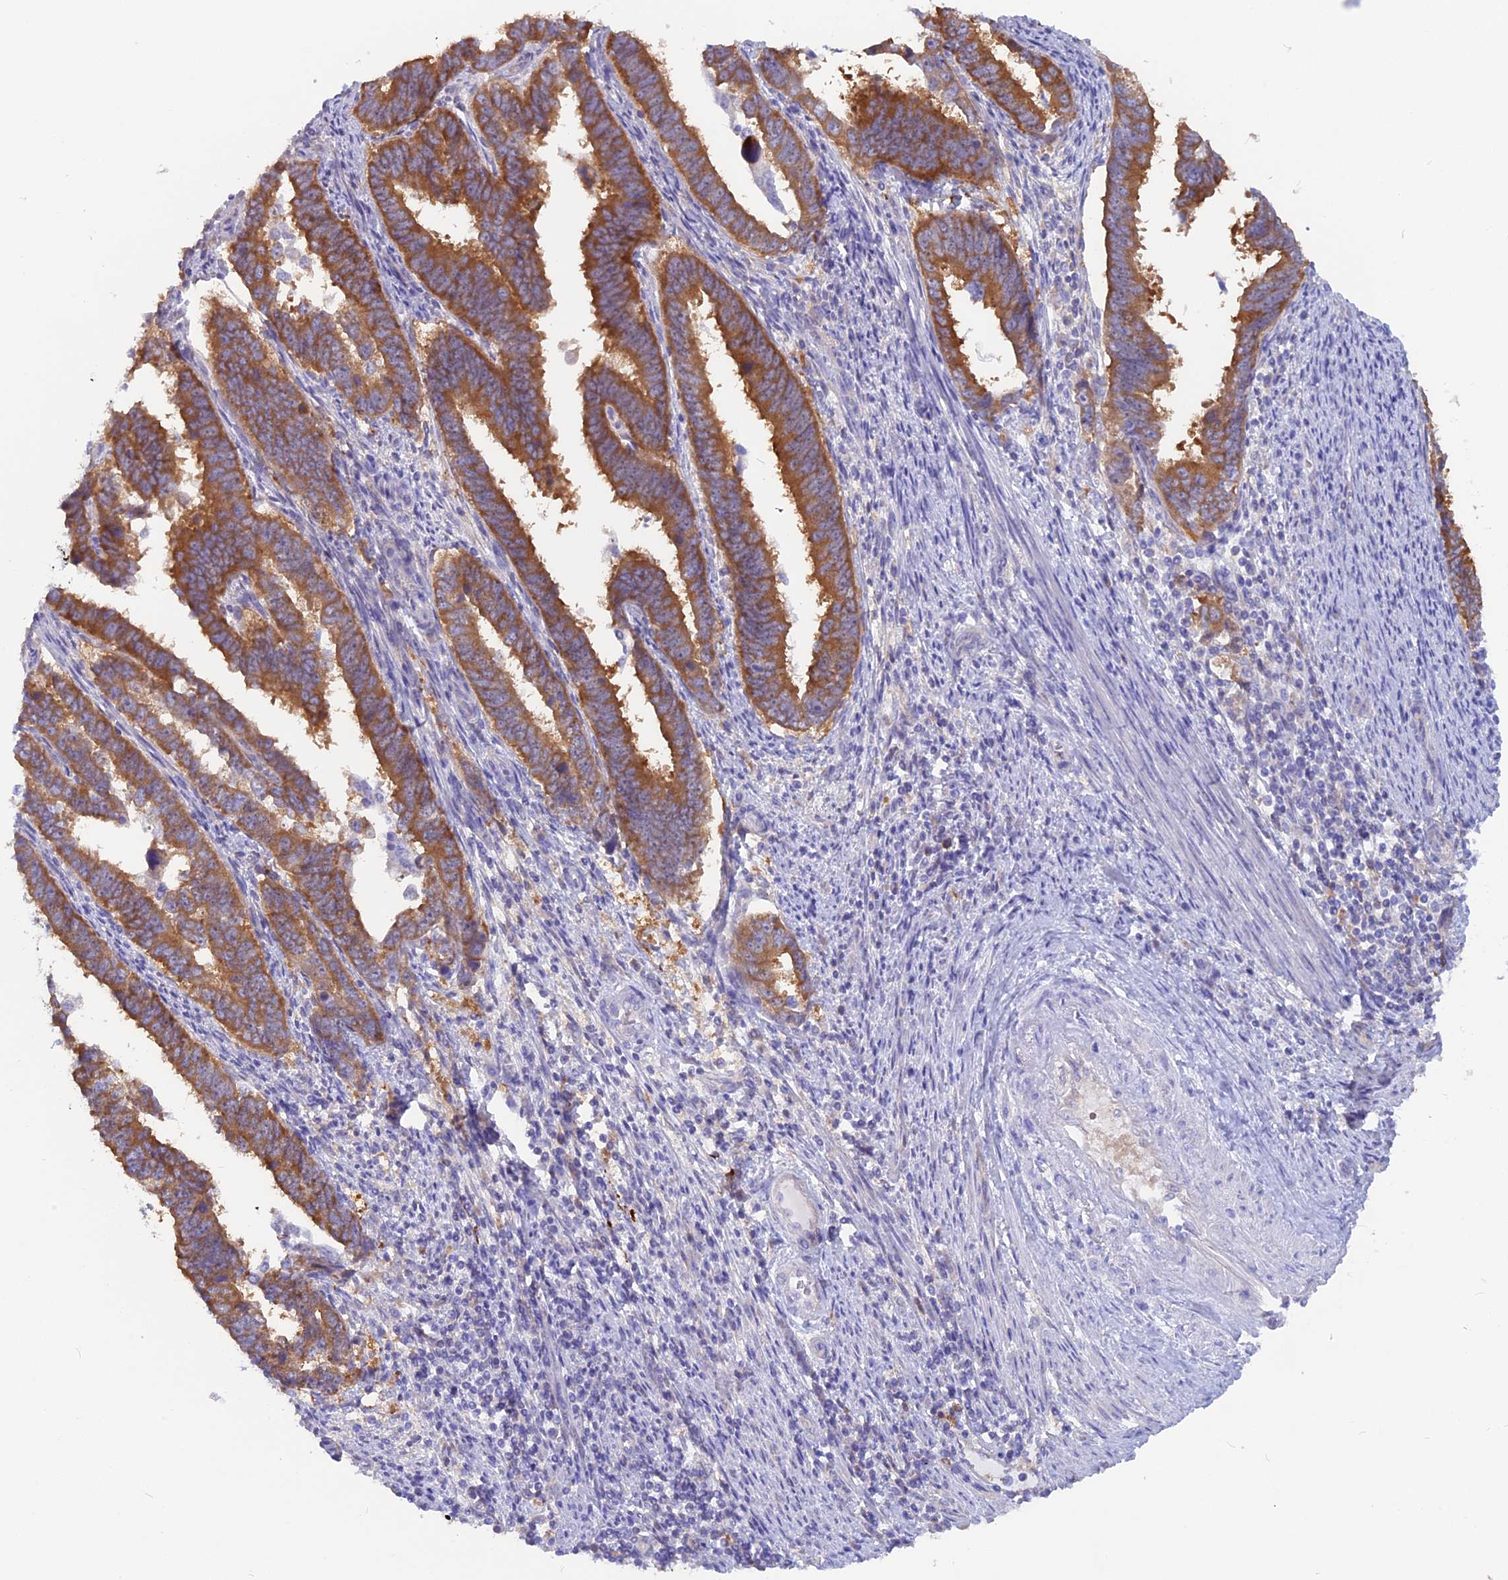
{"staining": {"intensity": "strong", "quantity": ">75%", "location": "cytoplasmic/membranous"}, "tissue": "endometrial cancer", "cell_type": "Tumor cells", "image_type": "cancer", "snomed": [{"axis": "morphology", "description": "Adenocarcinoma, NOS"}, {"axis": "topography", "description": "Endometrium"}], "caption": "Endometrial cancer stained with a brown dye demonstrates strong cytoplasmic/membranous positive expression in about >75% of tumor cells.", "gene": "LZTFL1", "patient": {"sex": "female", "age": 75}}